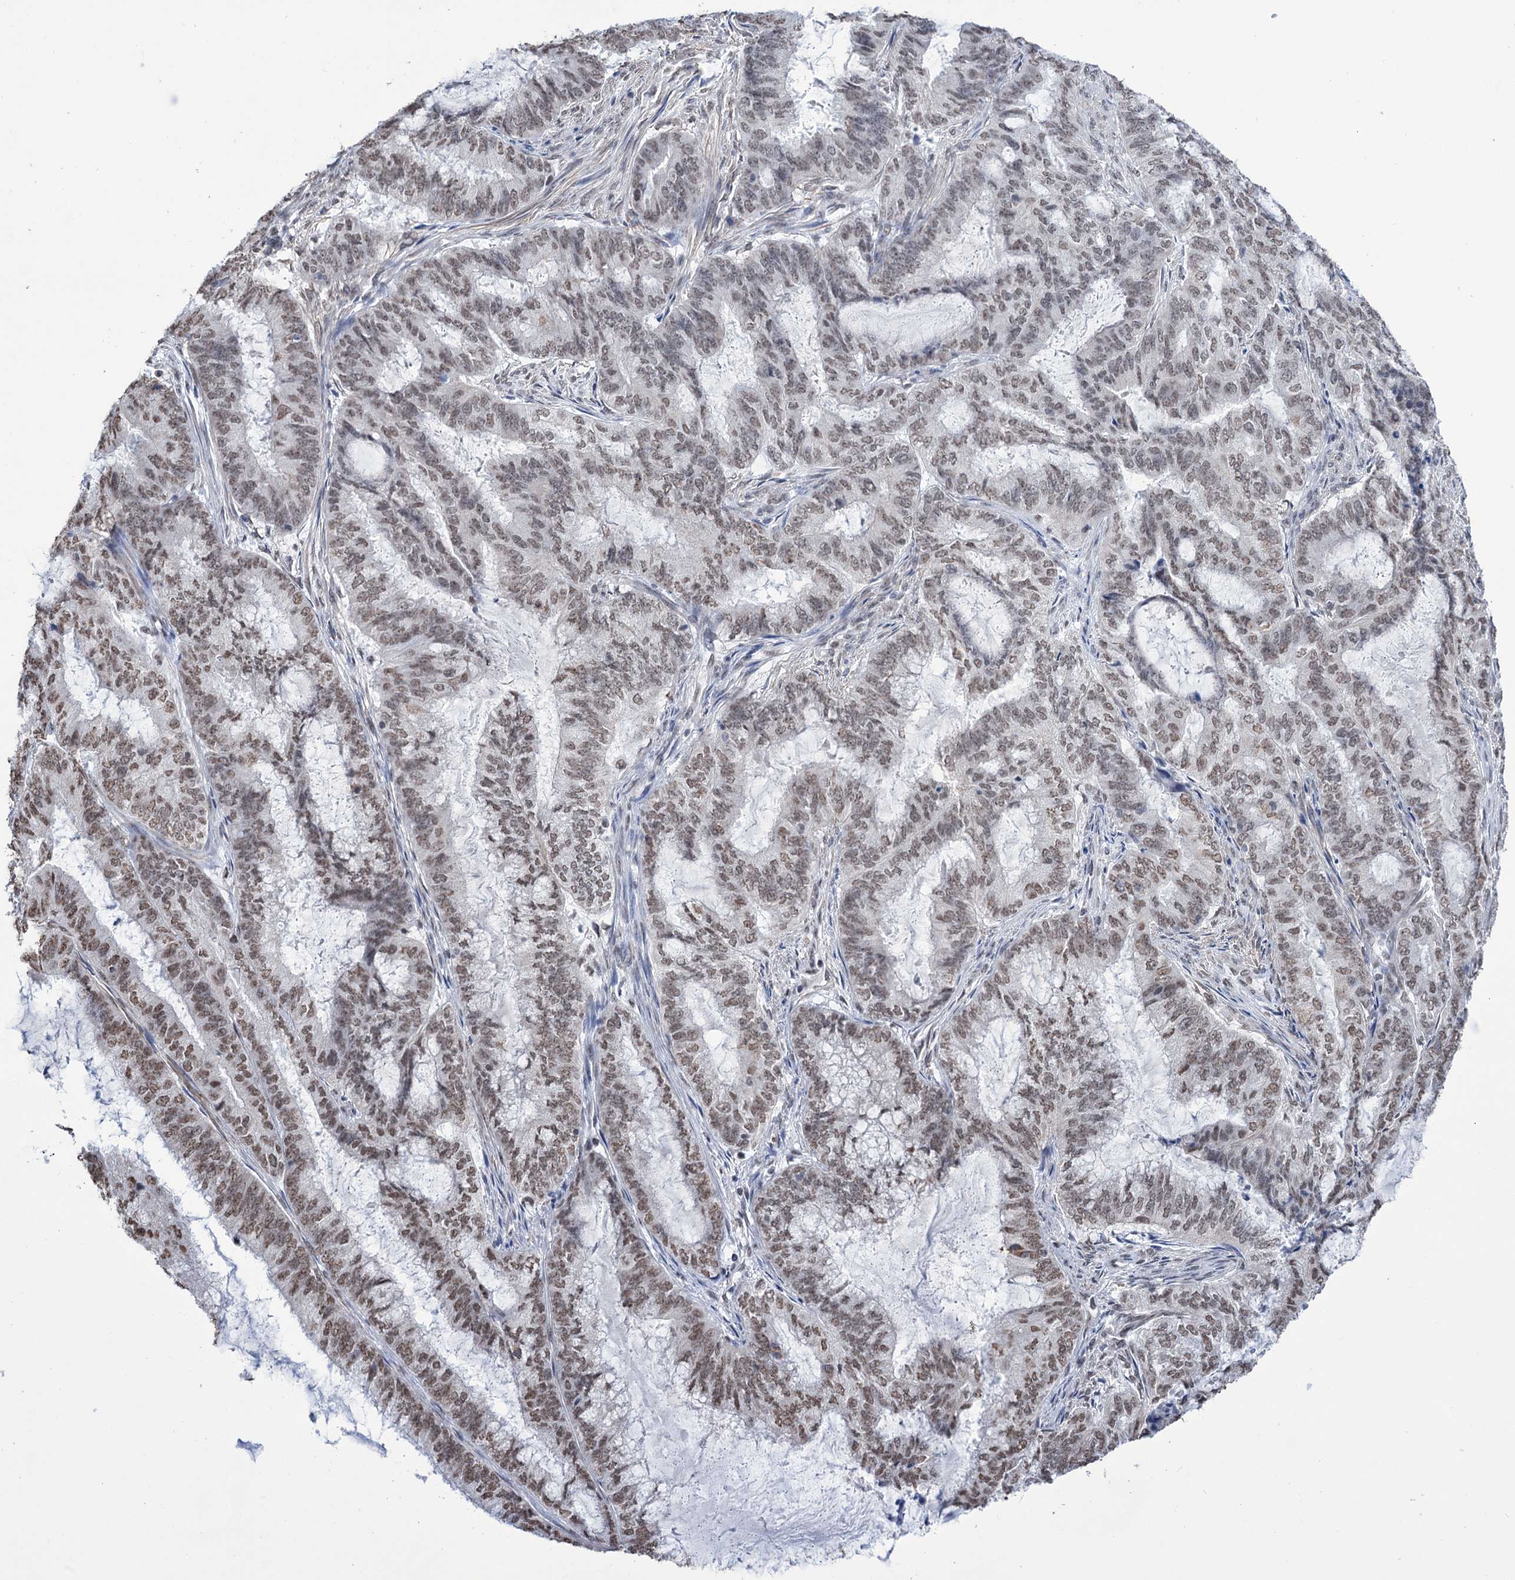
{"staining": {"intensity": "moderate", "quantity": ">75%", "location": "nuclear"}, "tissue": "endometrial cancer", "cell_type": "Tumor cells", "image_type": "cancer", "snomed": [{"axis": "morphology", "description": "Adenocarcinoma, NOS"}, {"axis": "topography", "description": "Endometrium"}], "caption": "The immunohistochemical stain highlights moderate nuclear expression in tumor cells of endometrial adenocarcinoma tissue. (DAB IHC, brown staining for protein, blue staining for nuclei).", "gene": "ABHD10", "patient": {"sex": "female", "age": 51}}